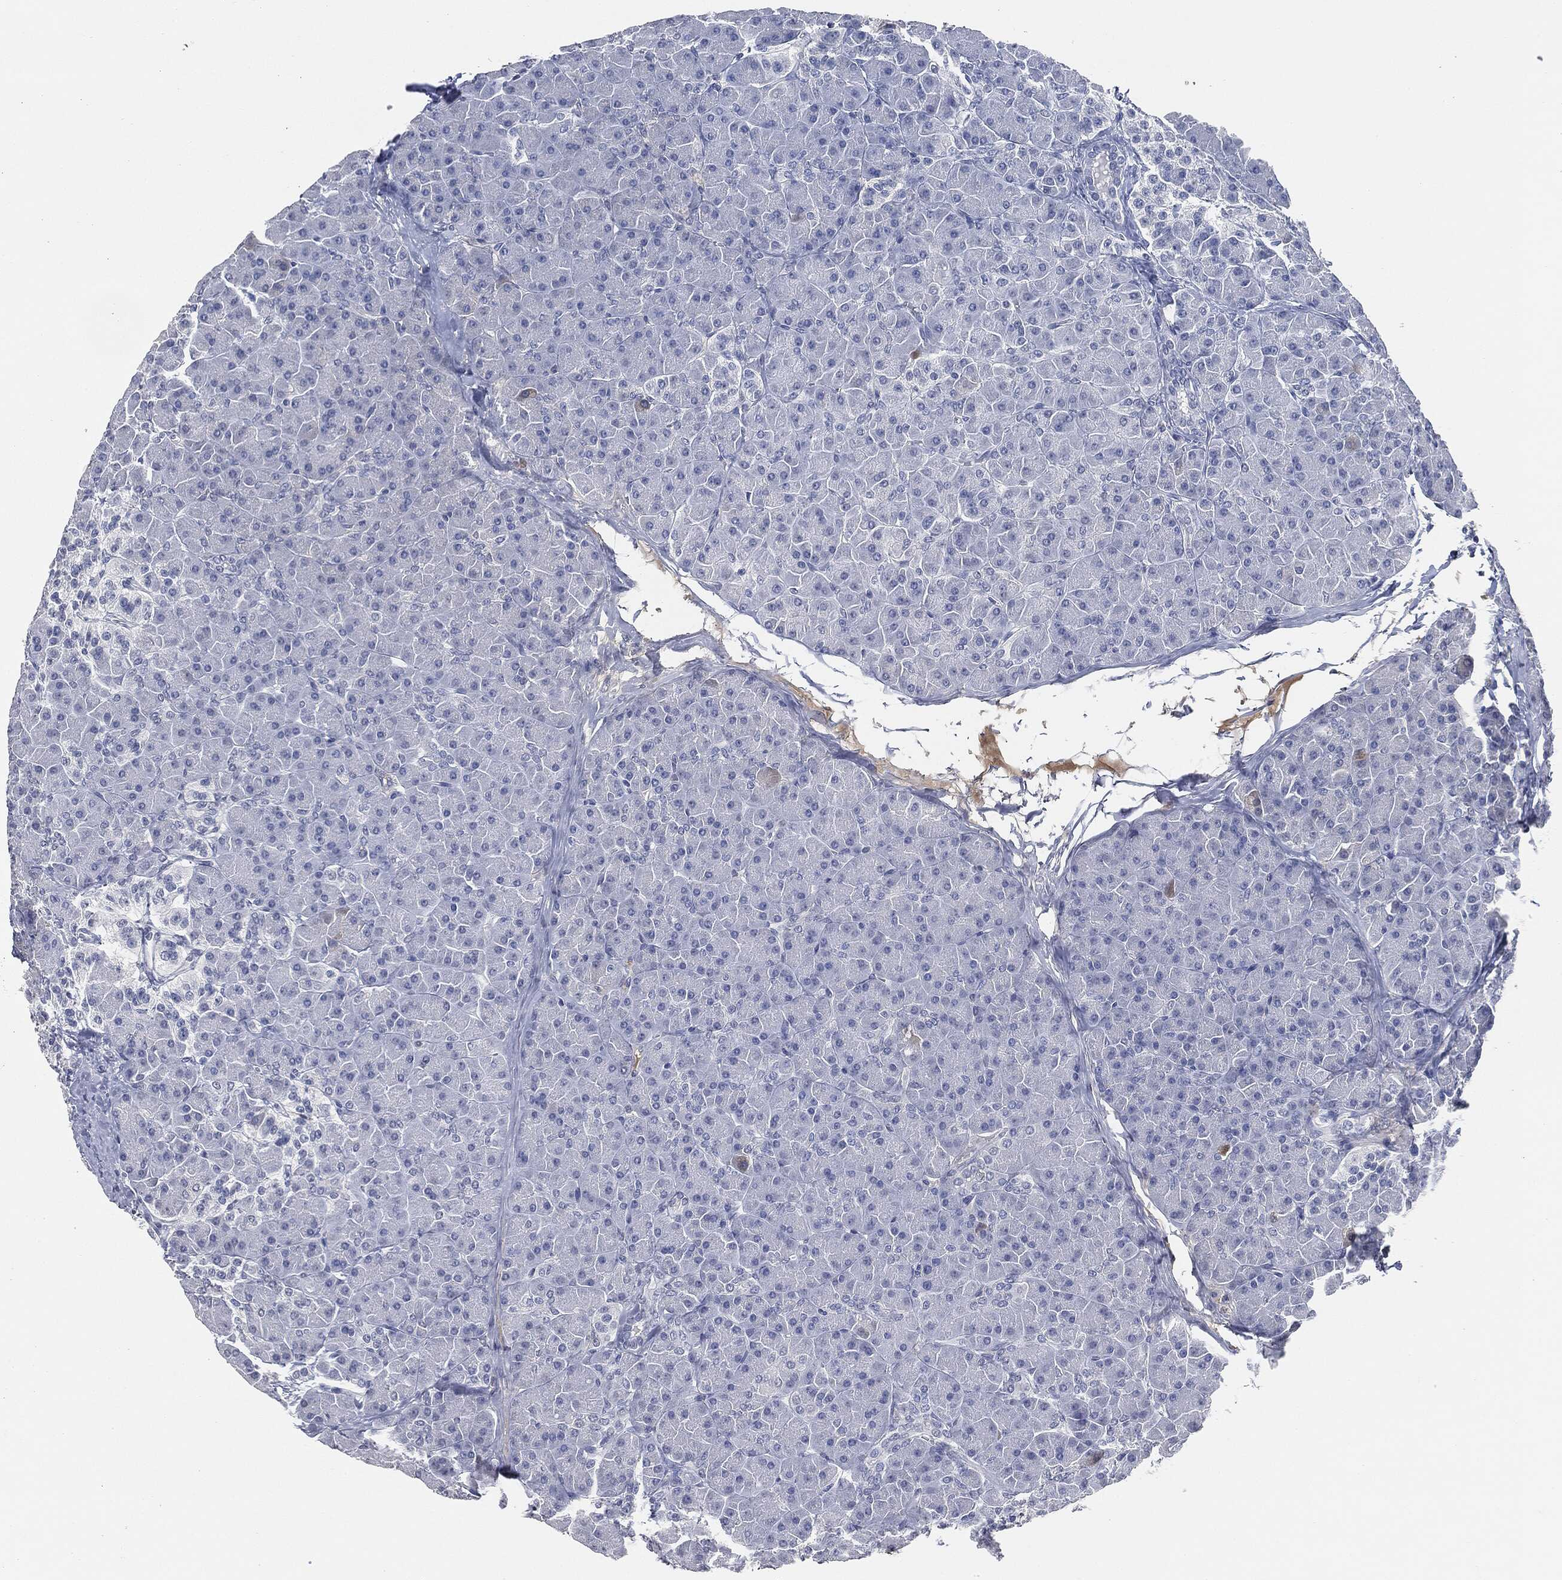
{"staining": {"intensity": "negative", "quantity": "none", "location": "none"}, "tissue": "pancreas", "cell_type": "Exocrine glandular cells", "image_type": "normal", "snomed": [{"axis": "morphology", "description": "Normal tissue, NOS"}, {"axis": "topography", "description": "Pancreas"}], "caption": "Pancreas stained for a protein using immunohistochemistry demonstrates no staining exocrine glandular cells.", "gene": "SIGLEC7", "patient": {"sex": "female", "age": 44}}